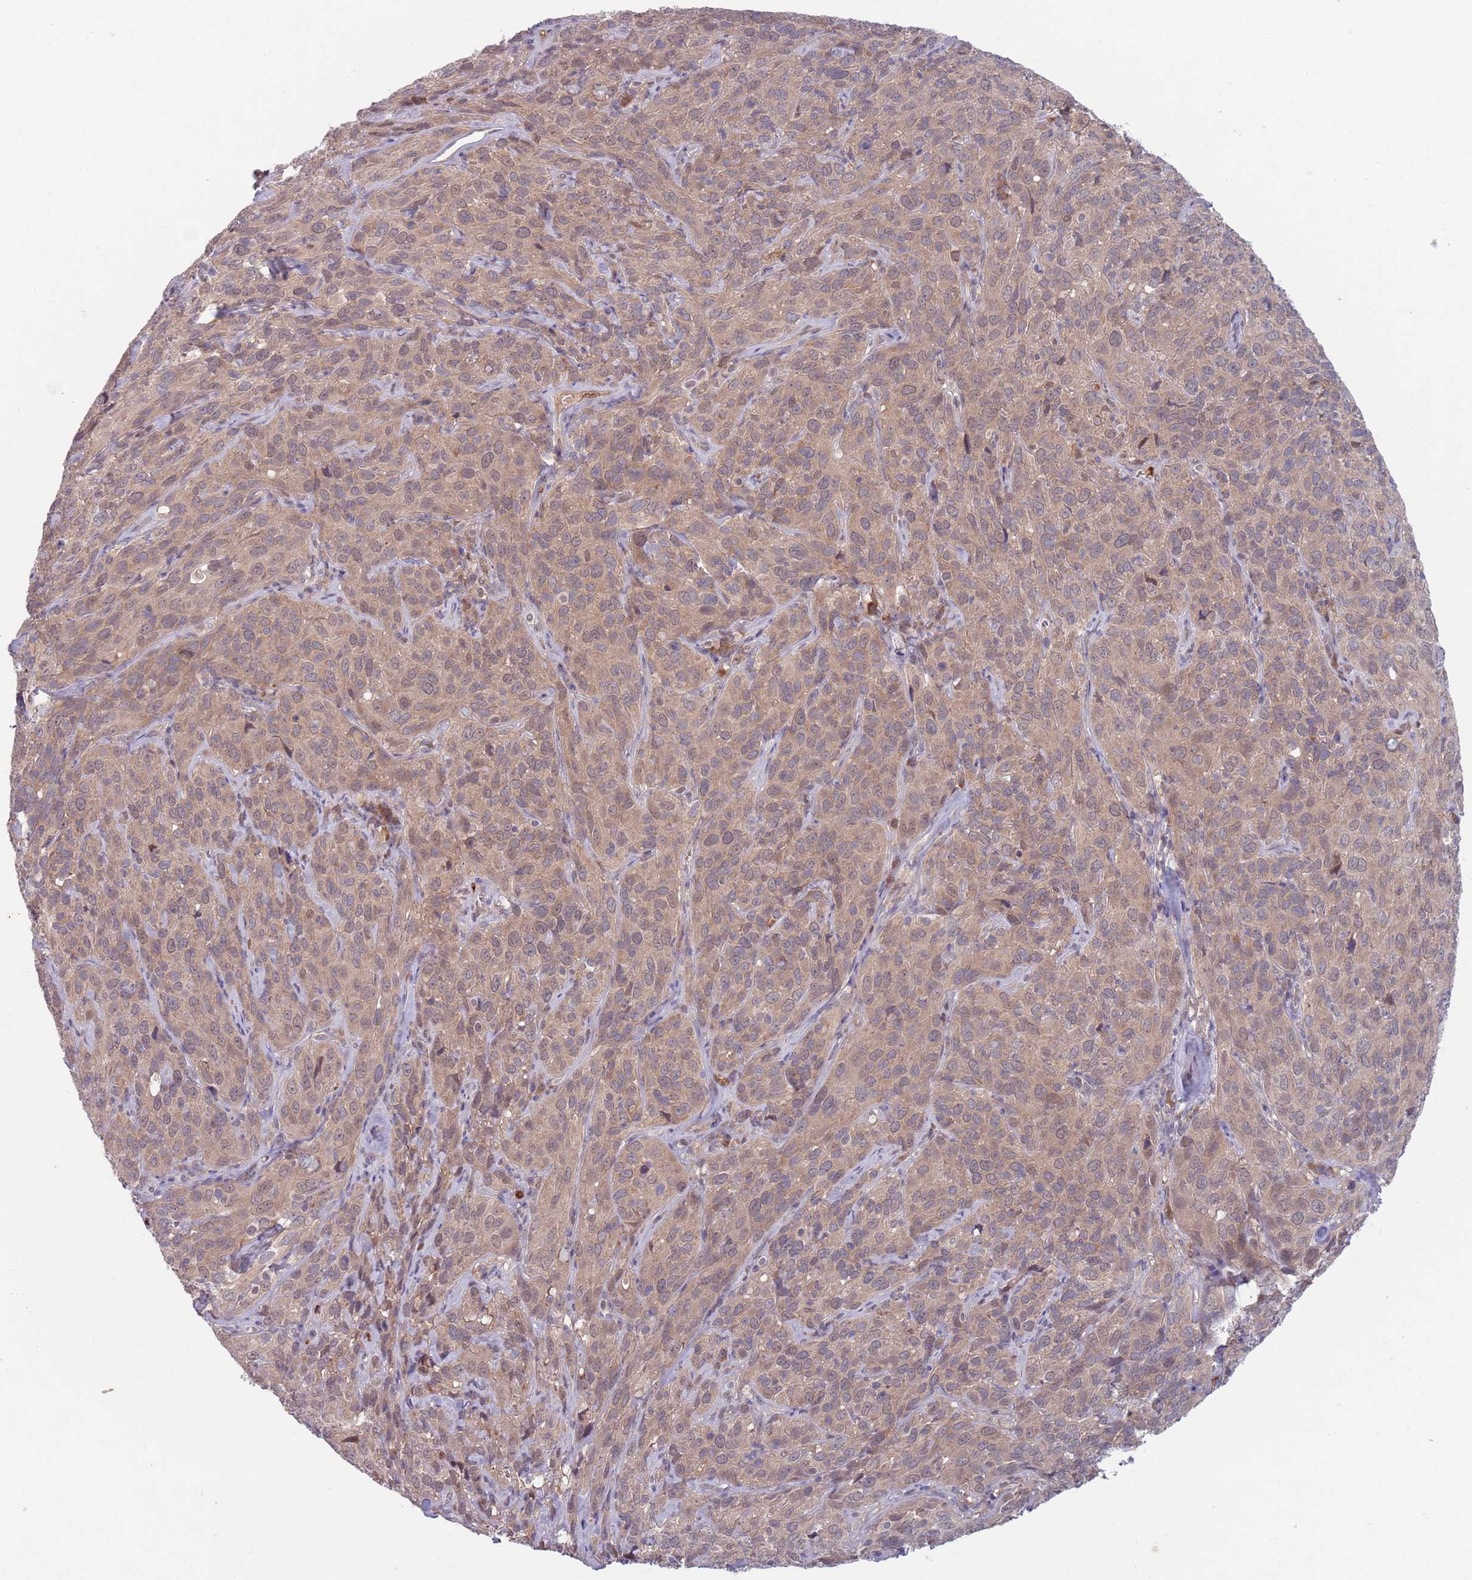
{"staining": {"intensity": "weak", "quantity": ">75%", "location": "cytoplasmic/membranous"}, "tissue": "cervical cancer", "cell_type": "Tumor cells", "image_type": "cancer", "snomed": [{"axis": "morphology", "description": "Squamous cell carcinoma, NOS"}, {"axis": "topography", "description": "Cervix"}], "caption": "The photomicrograph shows staining of cervical cancer, revealing weak cytoplasmic/membranous protein expression (brown color) within tumor cells.", "gene": "TYW1", "patient": {"sex": "female", "age": 51}}